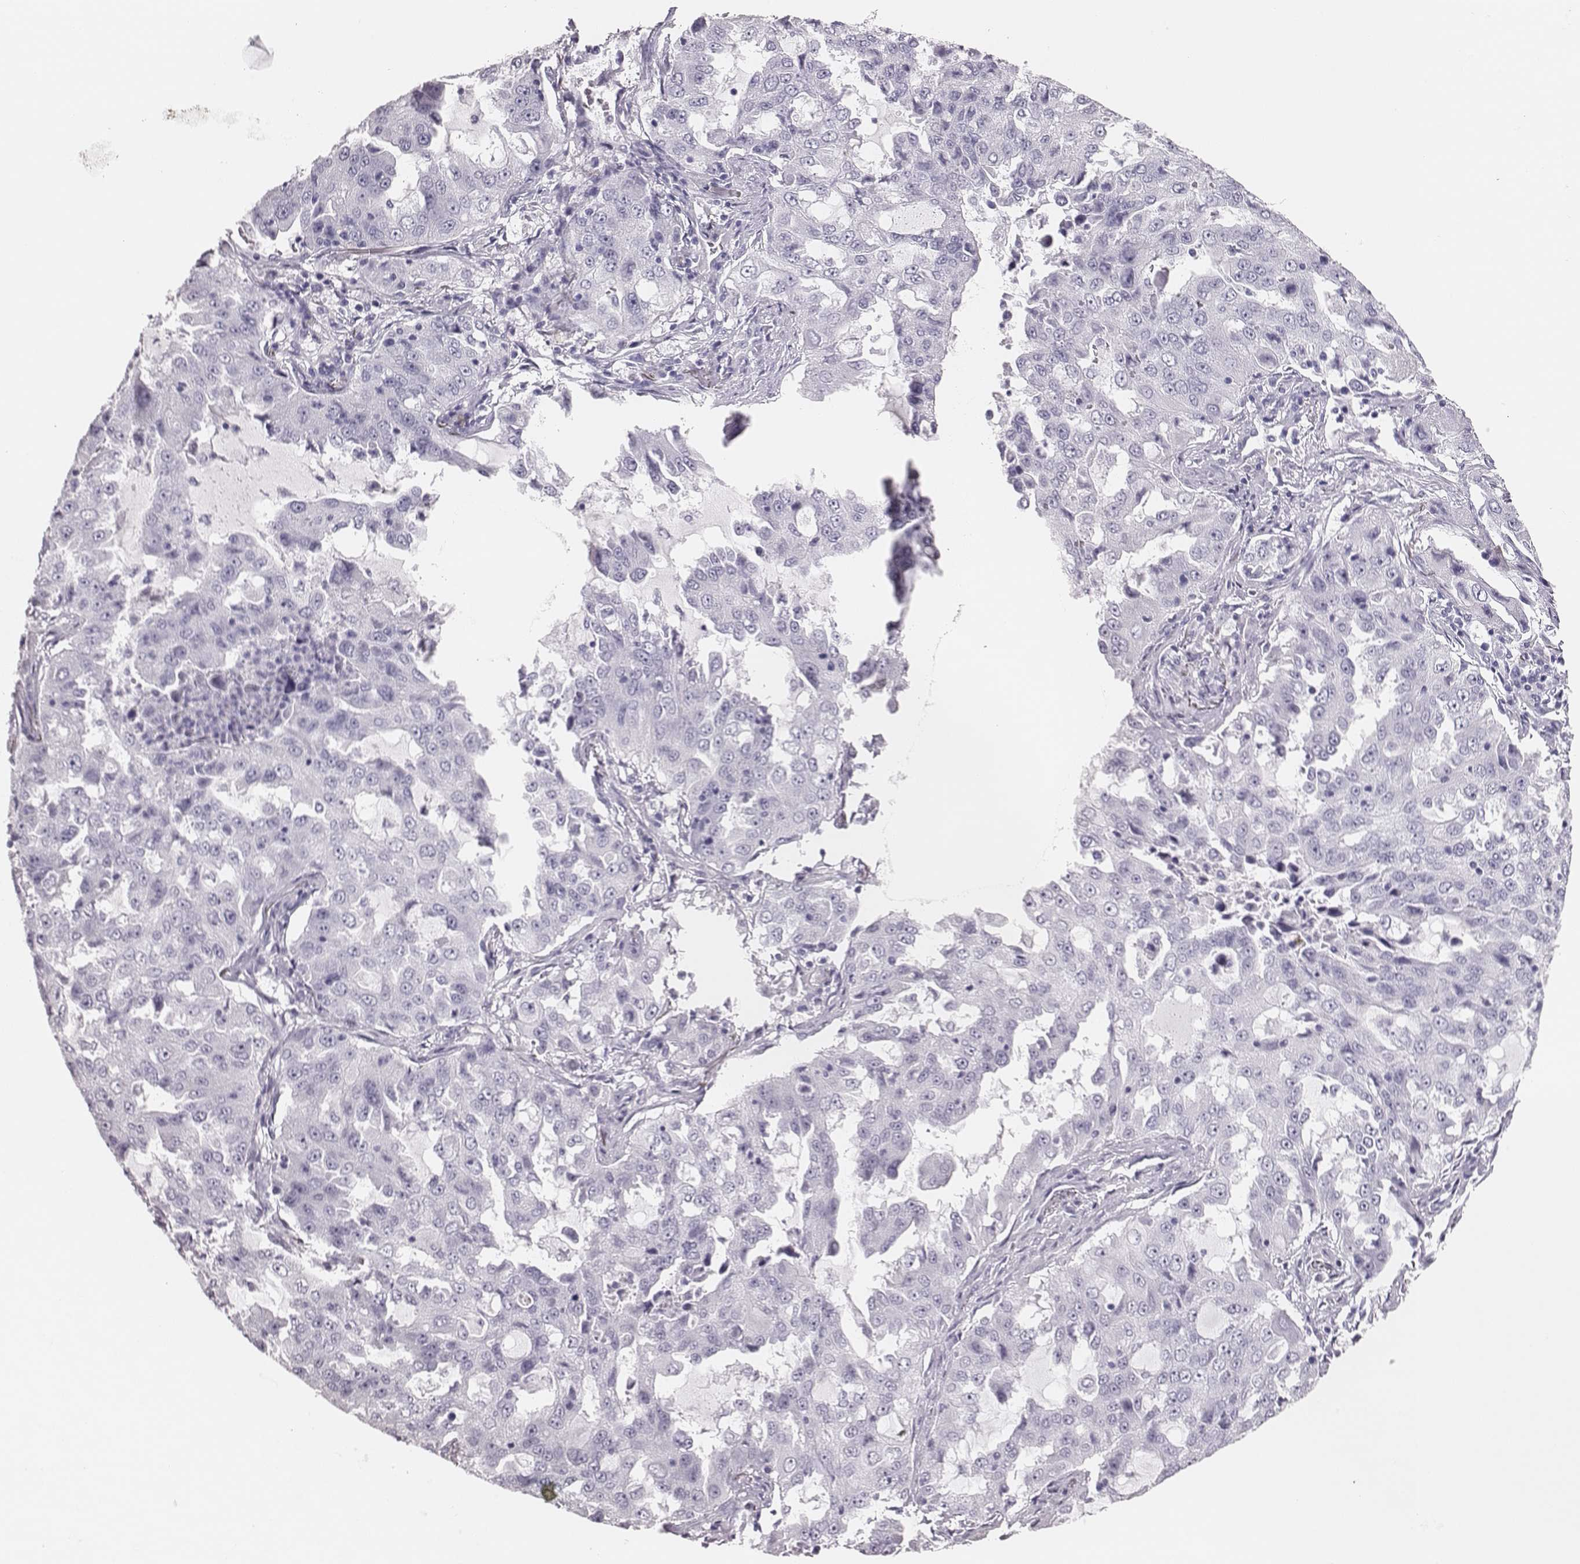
{"staining": {"intensity": "negative", "quantity": "none", "location": "none"}, "tissue": "lung cancer", "cell_type": "Tumor cells", "image_type": "cancer", "snomed": [{"axis": "morphology", "description": "Adenocarcinoma, NOS"}, {"axis": "topography", "description": "Lung"}], "caption": "DAB immunohistochemical staining of human adenocarcinoma (lung) displays no significant expression in tumor cells.", "gene": "H1-6", "patient": {"sex": "female", "age": 61}}